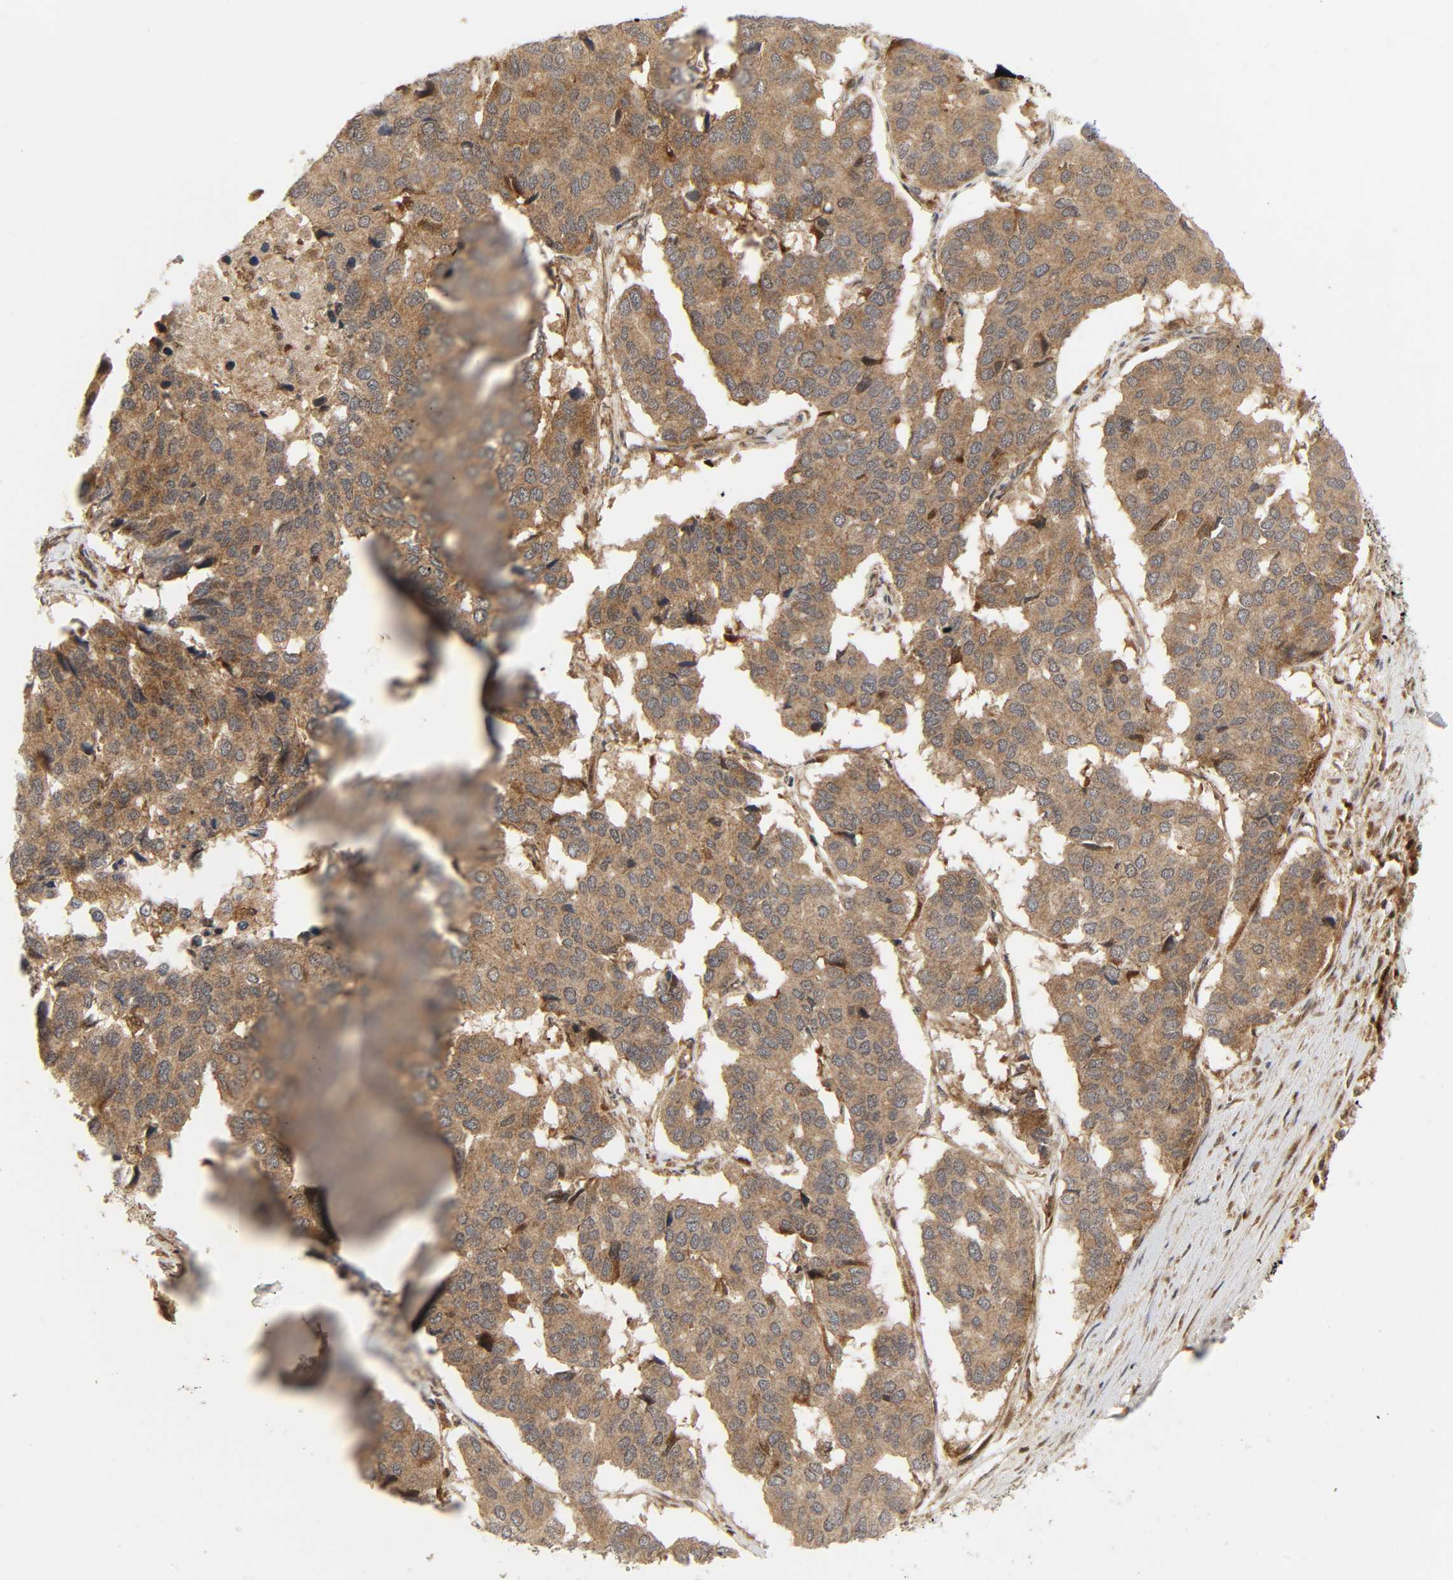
{"staining": {"intensity": "moderate", "quantity": ">75%", "location": "cytoplasmic/membranous"}, "tissue": "pancreatic cancer", "cell_type": "Tumor cells", "image_type": "cancer", "snomed": [{"axis": "morphology", "description": "Adenocarcinoma, NOS"}, {"axis": "topography", "description": "Pancreas"}], "caption": "This image demonstrates IHC staining of pancreatic adenocarcinoma, with medium moderate cytoplasmic/membranous expression in about >75% of tumor cells.", "gene": "CHUK", "patient": {"sex": "male", "age": 50}}